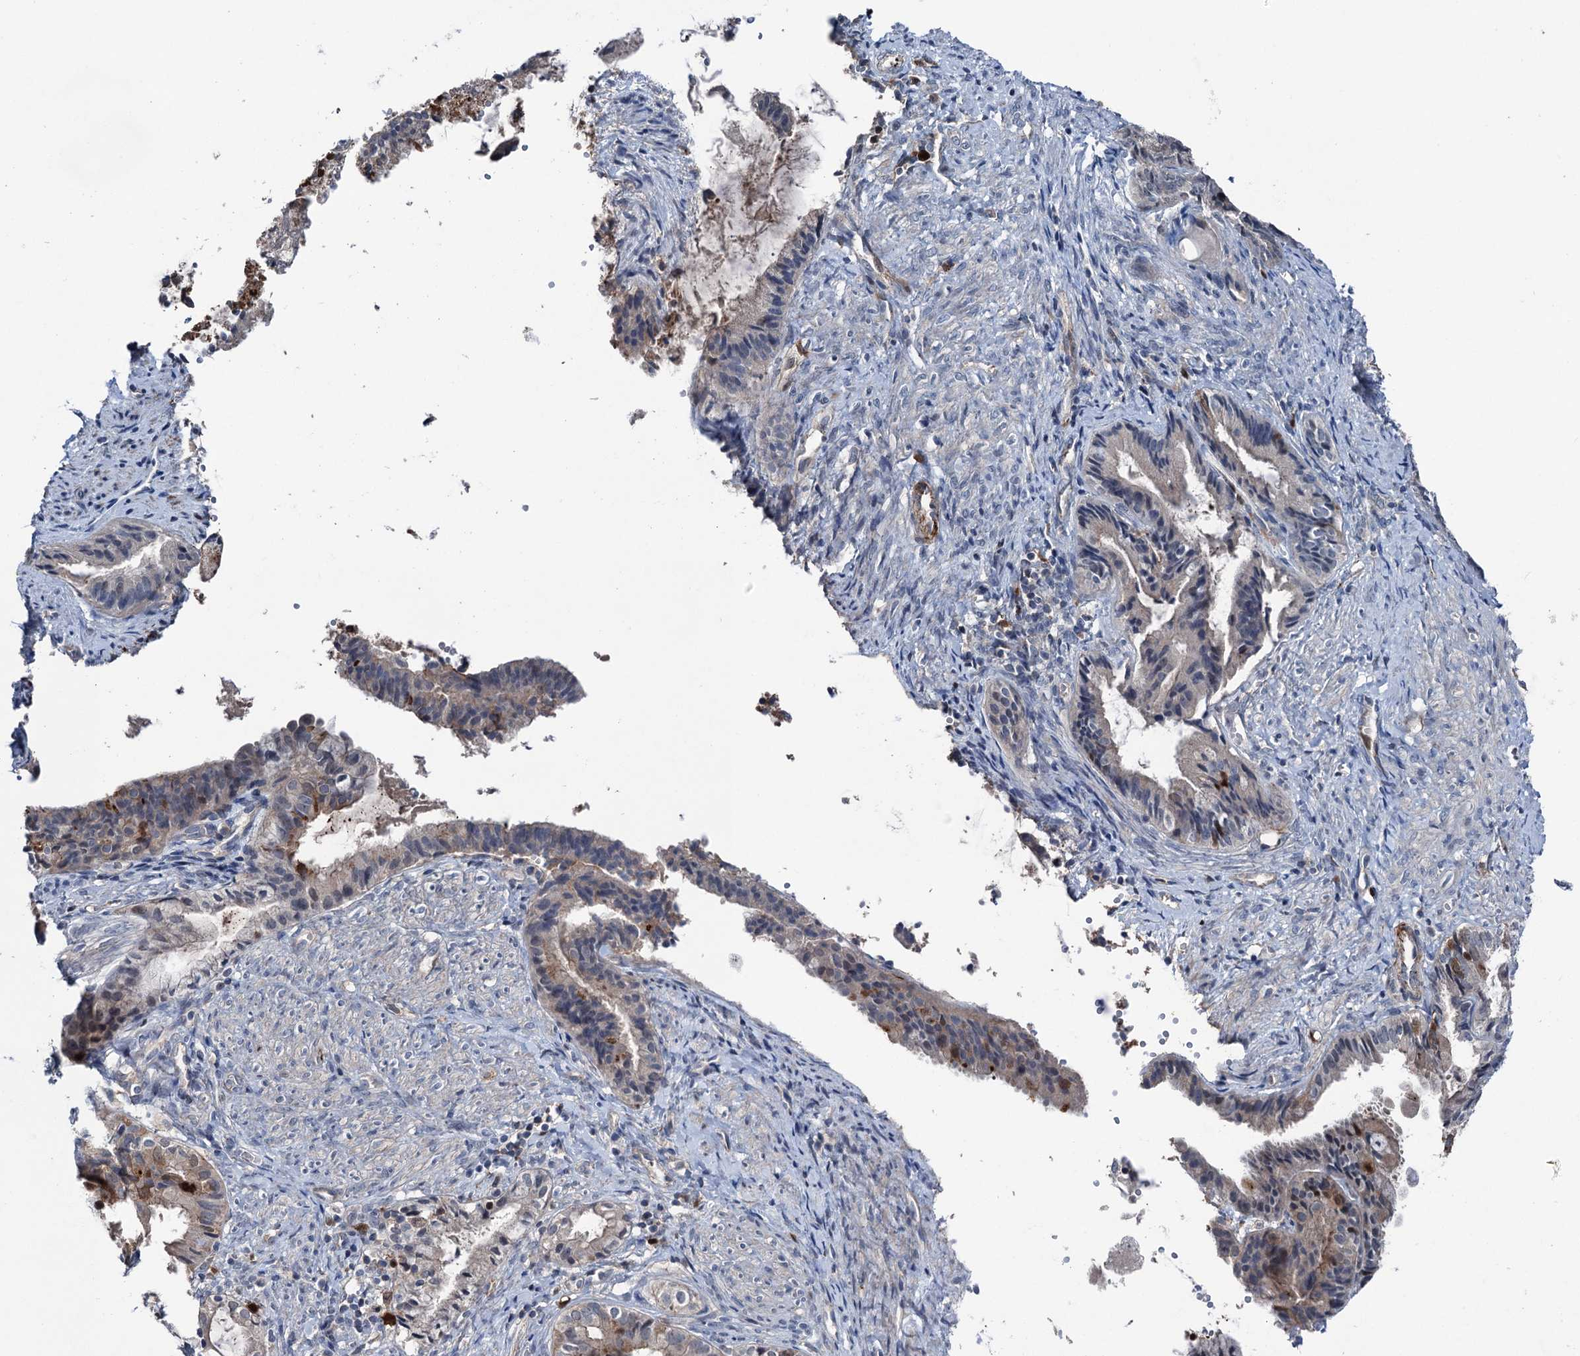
{"staining": {"intensity": "moderate", "quantity": "<25%", "location": "cytoplasmic/membranous,nuclear"}, "tissue": "endometrial cancer", "cell_type": "Tumor cells", "image_type": "cancer", "snomed": [{"axis": "morphology", "description": "Adenocarcinoma, NOS"}, {"axis": "topography", "description": "Endometrium"}], "caption": "Brown immunohistochemical staining in human endometrial adenocarcinoma exhibits moderate cytoplasmic/membranous and nuclear expression in approximately <25% of tumor cells.", "gene": "NCAPD2", "patient": {"sex": "female", "age": 86}}